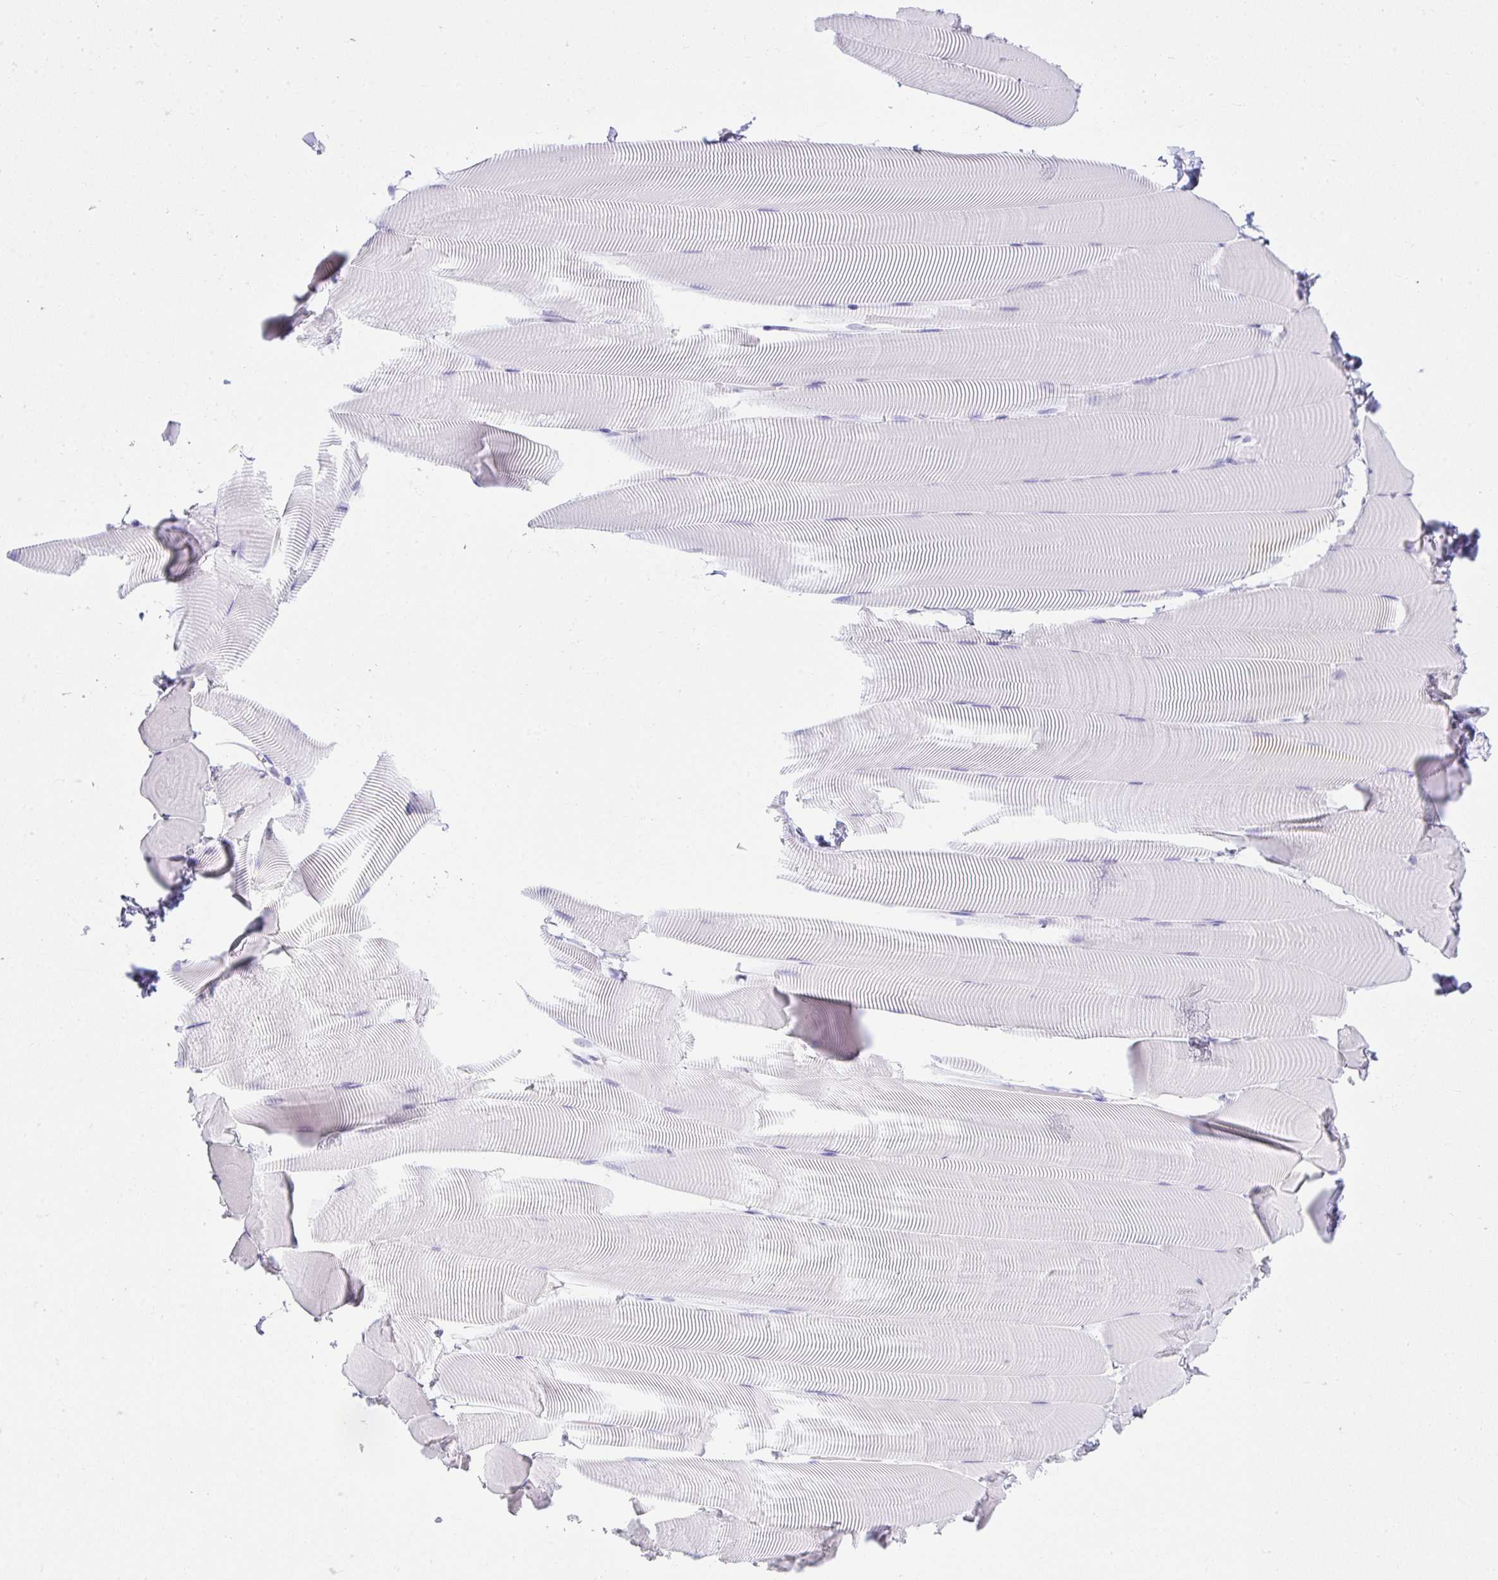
{"staining": {"intensity": "negative", "quantity": "none", "location": "none"}, "tissue": "skeletal muscle", "cell_type": "Myocytes", "image_type": "normal", "snomed": [{"axis": "morphology", "description": "Normal tissue, NOS"}, {"axis": "topography", "description": "Skeletal muscle"}], "caption": "Histopathology image shows no protein expression in myocytes of unremarkable skeletal muscle.", "gene": "CDADC1", "patient": {"sex": "male", "age": 25}}